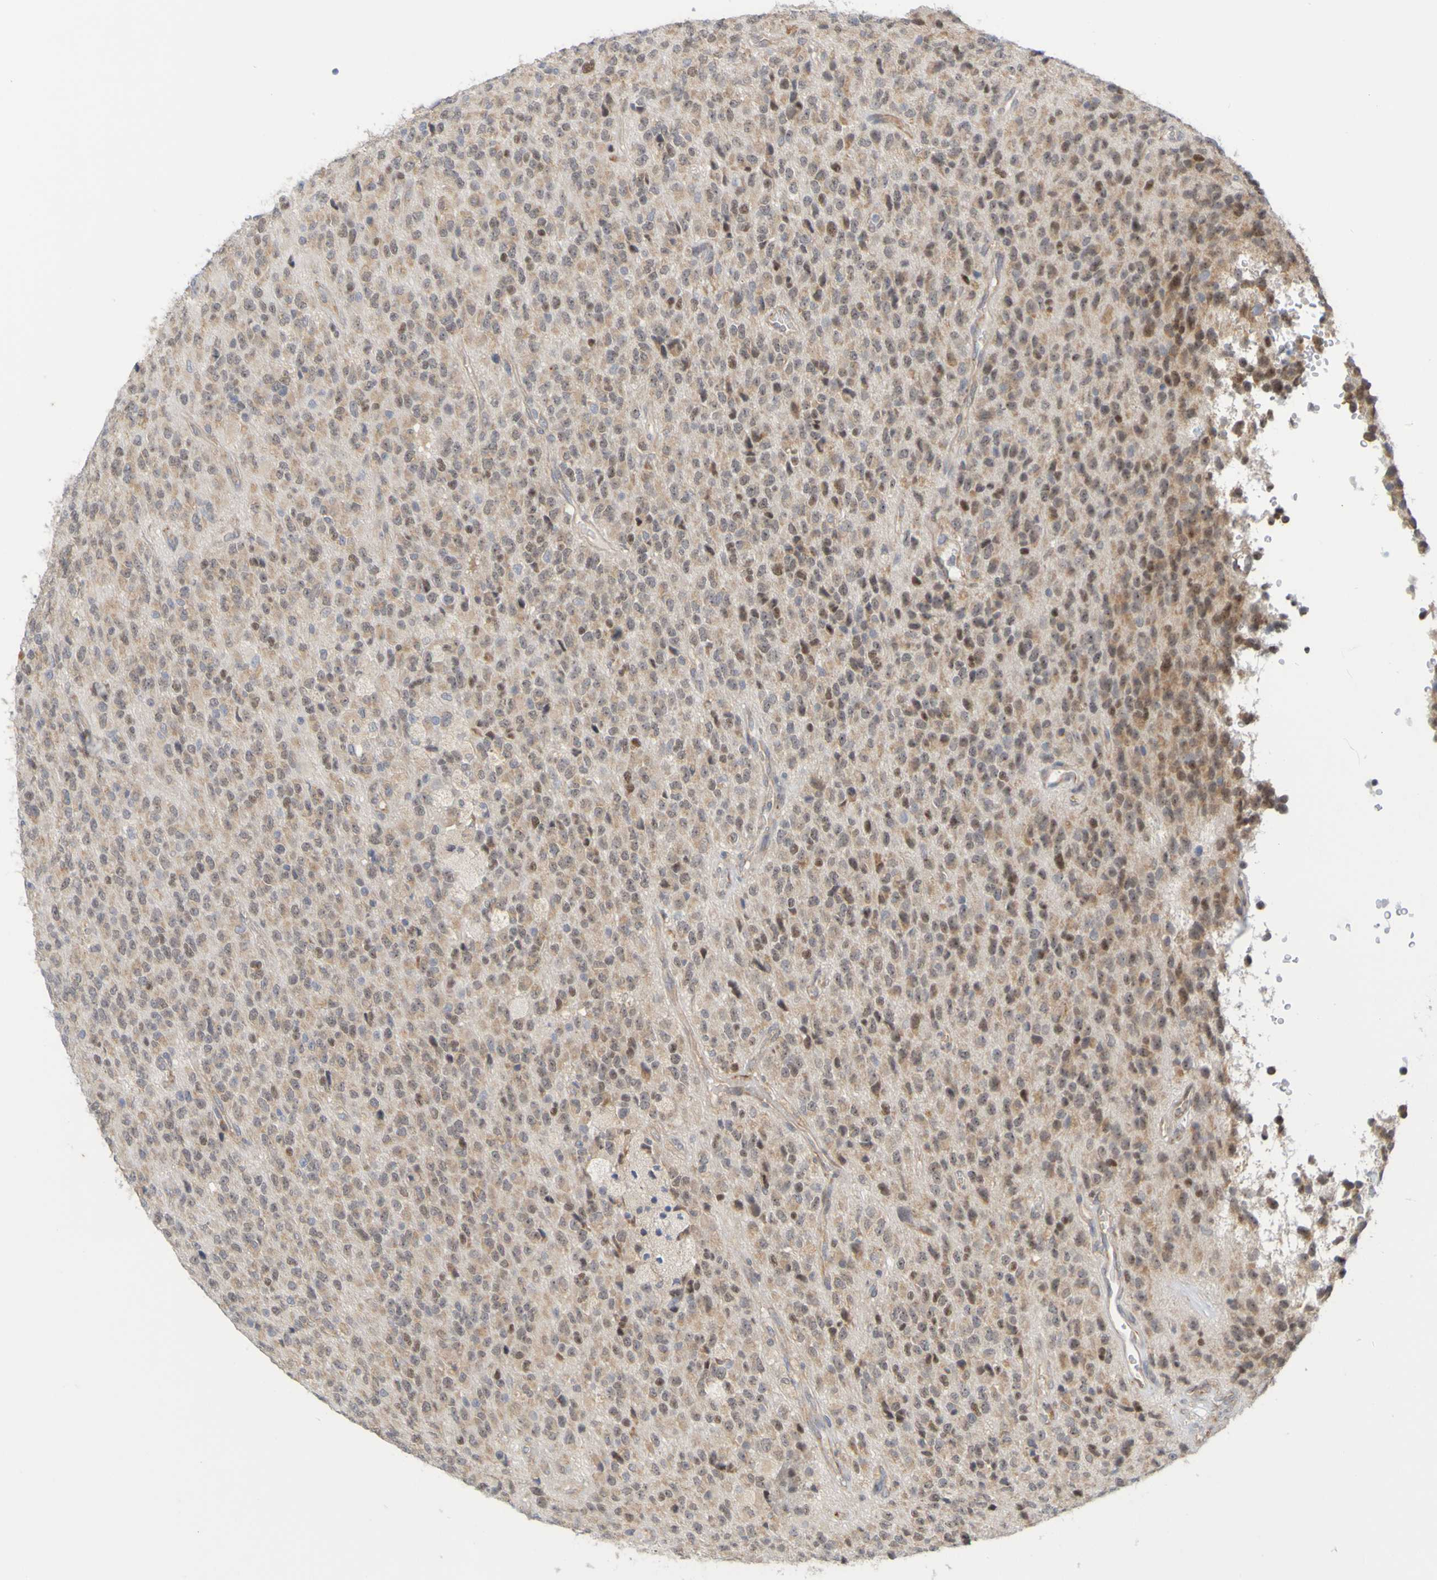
{"staining": {"intensity": "moderate", "quantity": ">75%", "location": "cytoplasmic/membranous,nuclear"}, "tissue": "glioma", "cell_type": "Tumor cells", "image_type": "cancer", "snomed": [{"axis": "morphology", "description": "Glioma, malignant, High grade"}, {"axis": "topography", "description": "pancreas cauda"}], "caption": "This is a micrograph of immunohistochemistry (IHC) staining of malignant glioma (high-grade), which shows moderate expression in the cytoplasmic/membranous and nuclear of tumor cells.", "gene": "MOGS", "patient": {"sex": "male", "age": 60}}